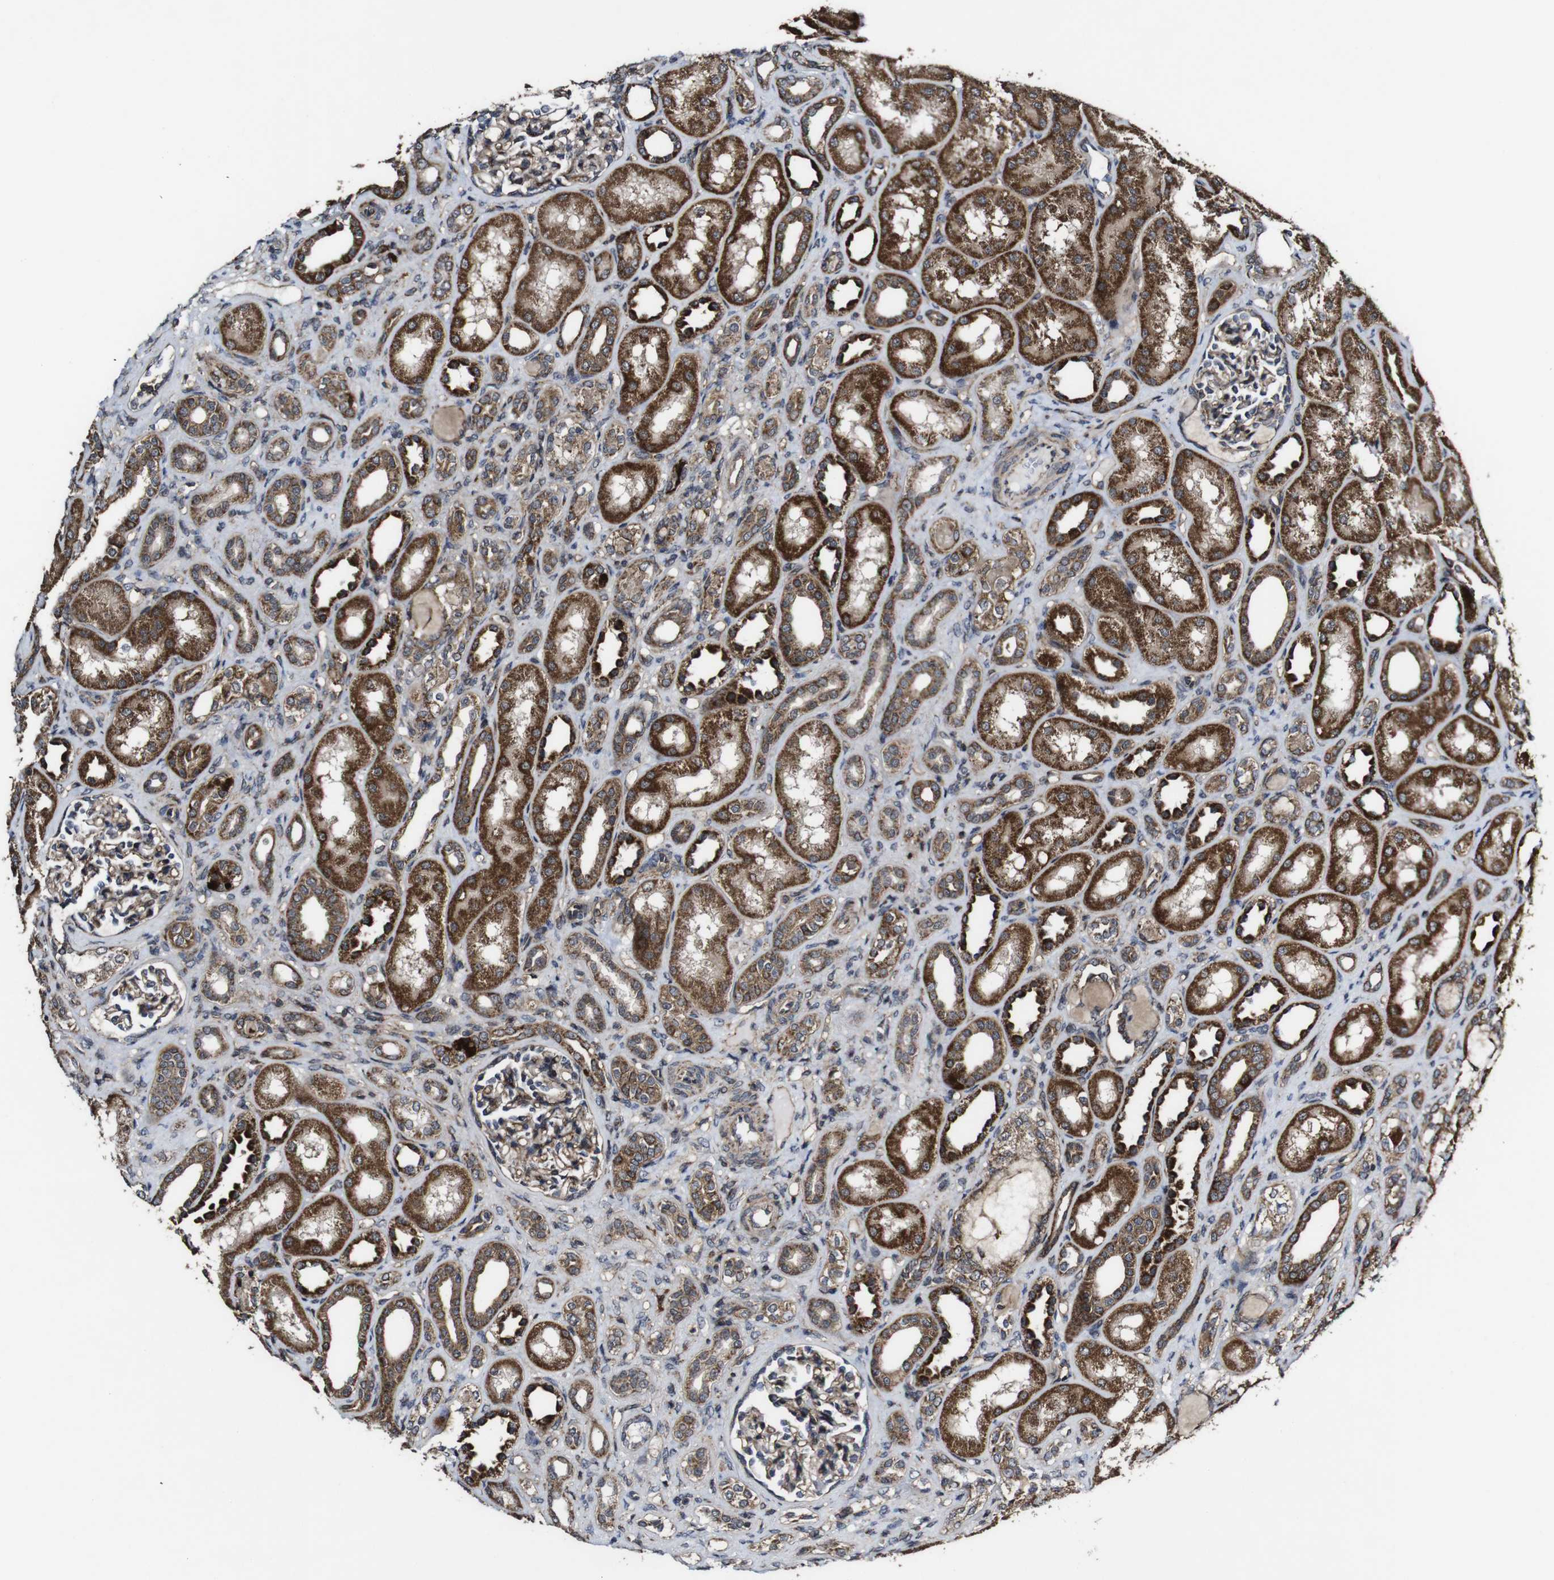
{"staining": {"intensity": "moderate", "quantity": "25%-75%", "location": "cytoplasmic/membranous"}, "tissue": "kidney", "cell_type": "Cells in glomeruli", "image_type": "normal", "snomed": [{"axis": "morphology", "description": "Normal tissue, NOS"}, {"axis": "topography", "description": "Kidney"}], "caption": "Immunohistochemistry (DAB (3,3'-diaminobenzidine)) staining of benign human kidney demonstrates moderate cytoplasmic/membranous protein expression in approximately 25%-75% of cells in glomeruli. Using DAB (3,3'-diaminobenzidine) (brown) and hematoxylin (blue) stains, captured at high magnification using brightfield microscopy.", "gene": "BTN3A3", "patient": {"sex": "male", "age": 7}}